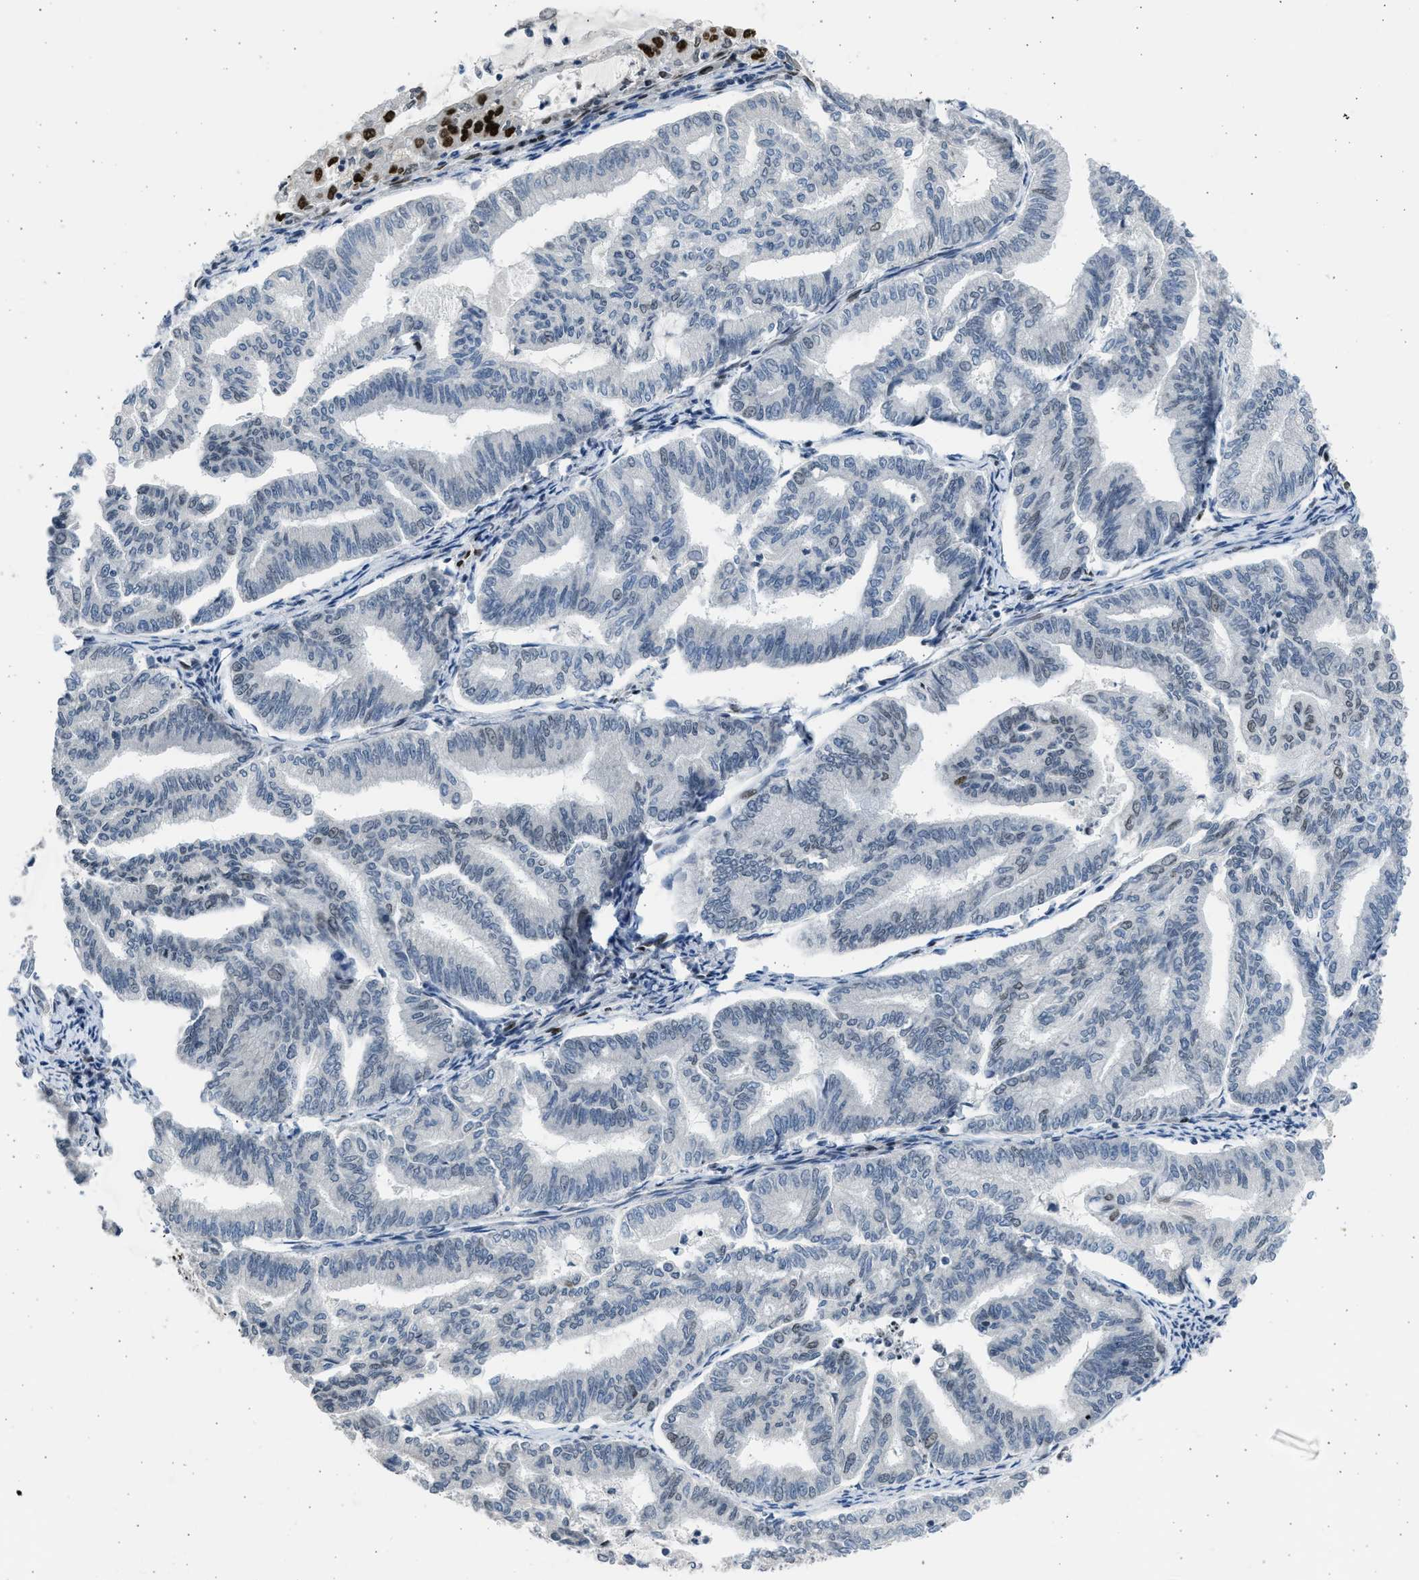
{"staining": {"intensity": "strong", "quantity": "<25%", "location": "nuclear"}, "tissue": "endometrial cancer", "cell_type": "Tumor cells", "image_type": "cancer", "snomed": [{"axis": "morphology", "description": "Adenocarcinoma, NOS"}, {"axis": "topography", "description": "Endometrium"}], "caption": "Protein staining of endometrial cancer tissue demonstrates strong nuclear expression in approximately <25% of tumor cells.", "gene": "HMGN3", "patient": {"sex": "female", "age": 79}}